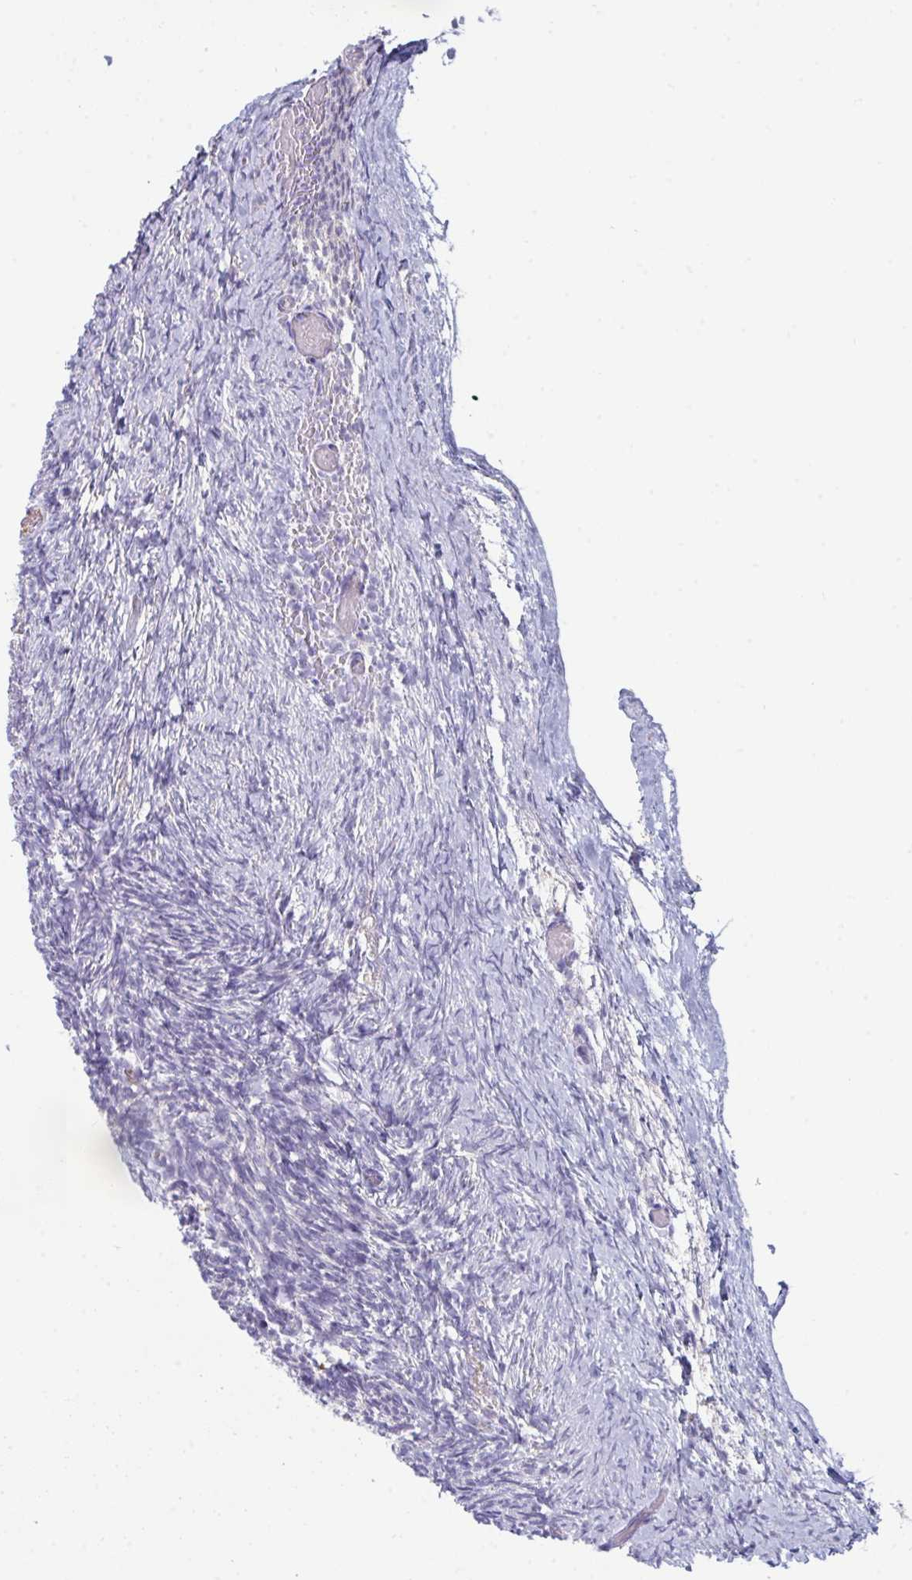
{"staining": {"intensity": "negative", "quantity": "none", "location": "none"}, "tissue": "ovary", "cell_type": "Follicle cells", "image_type": "normal", "snomed": [{"axis": "morphology", "description": "Normal tissue, NOS"}, {"axis": "topography", "description": "Ovary"}], "caption": "The photomicrograph reveals no significant expression in follicle cells of ovary.", "gene": "HGFAC", "patient": {"sex": "female", "age": 39}}